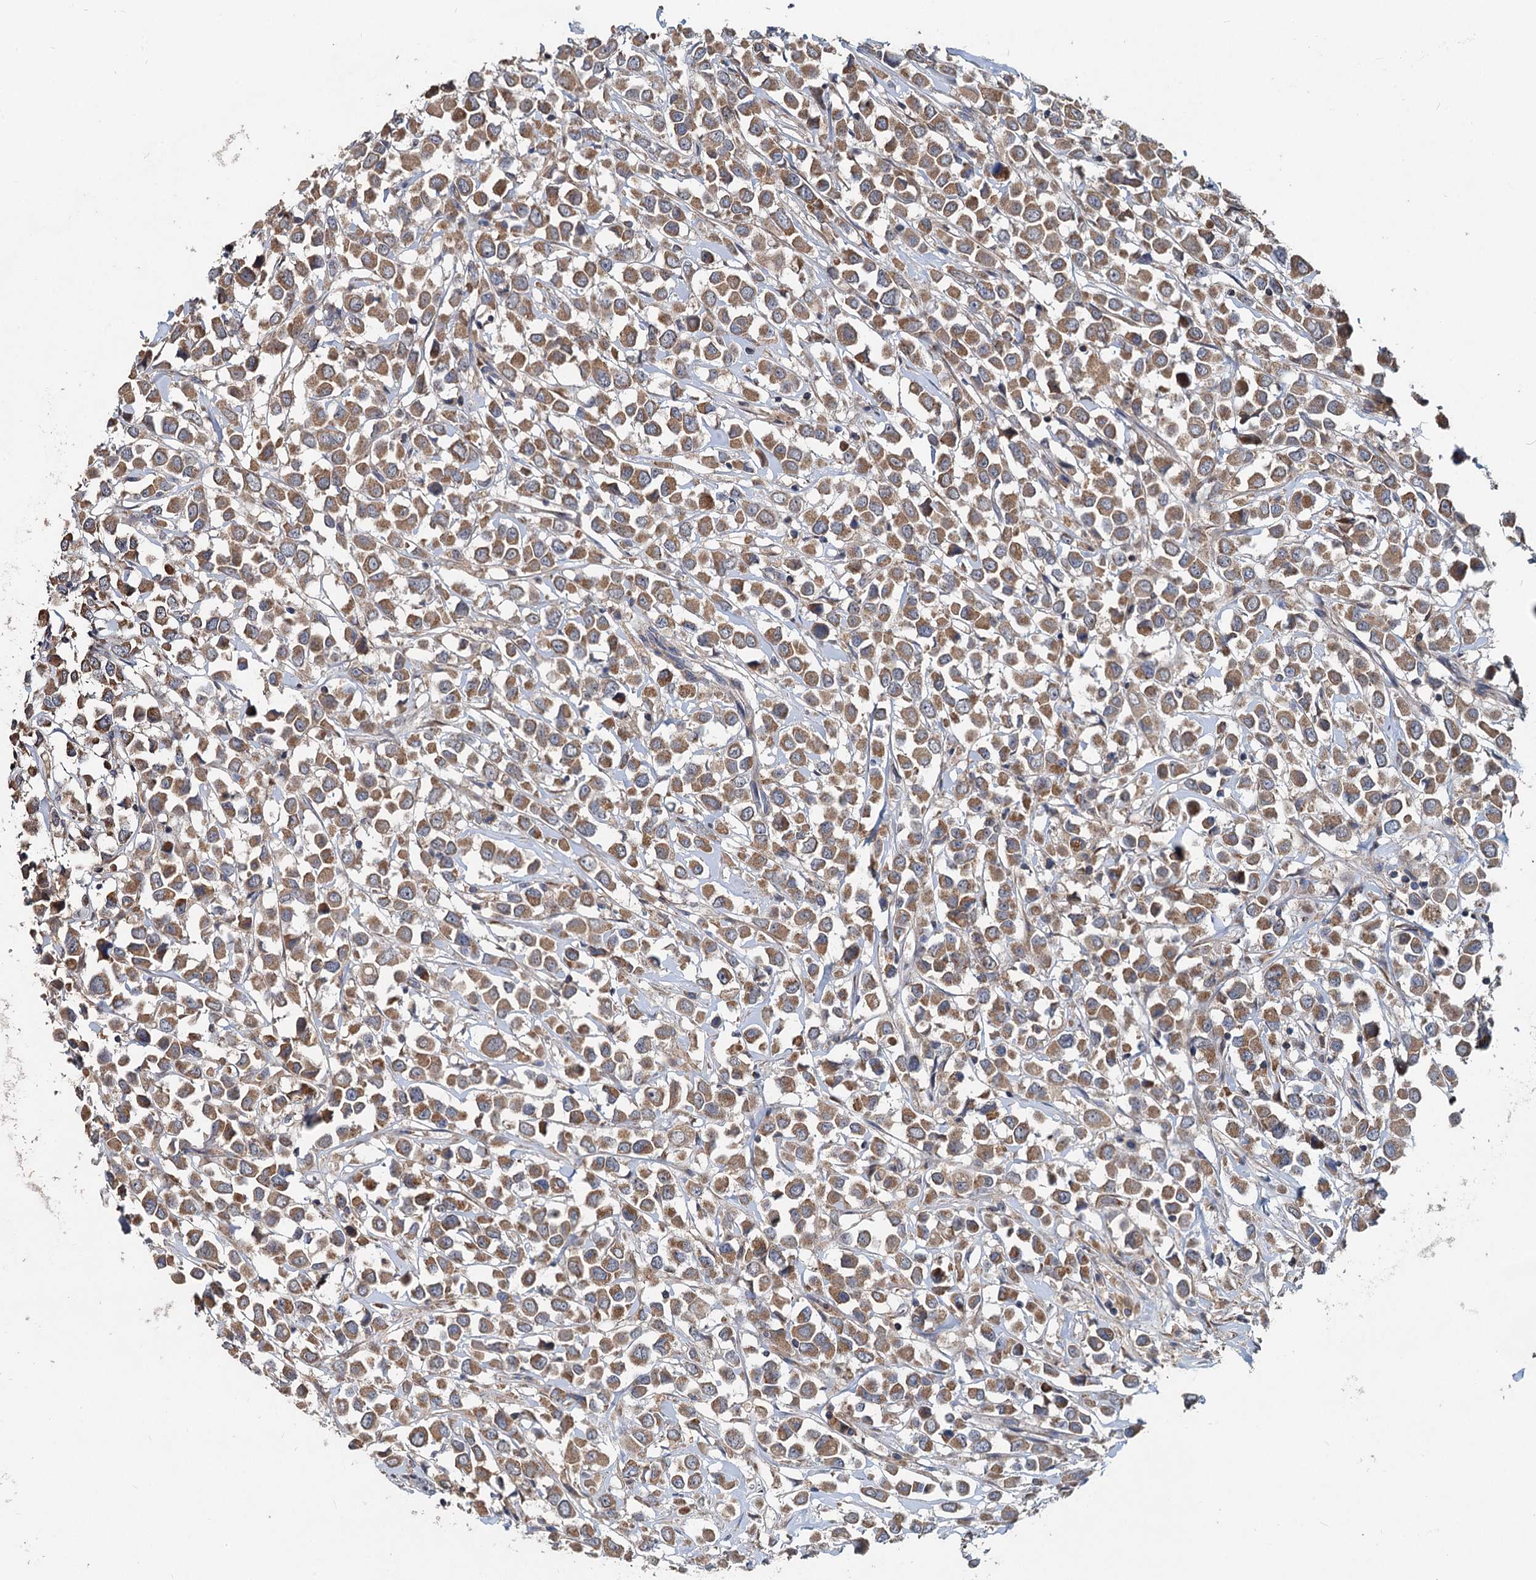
{"staining": {"intensity": "moderate", "quantity": ">75%", "location": "cytoplasmic/membranous"}, "tissue": "breast cancer", "cell_type": "Tumor cells", "image_type": "cancer", "snomed": [{"axis": "morphology", "description": "Duct carcinoma"}, {"axis": "topography", "description": "Breast"}], "caption": "Tumor cells exhibit medium levels of moderate cytoplasmic/membranous expression in approximately >75% of cells in intraductal carcinoma (breast).", "gene": "OTUB1", "patient": {"sex": "female", "age": 61}}